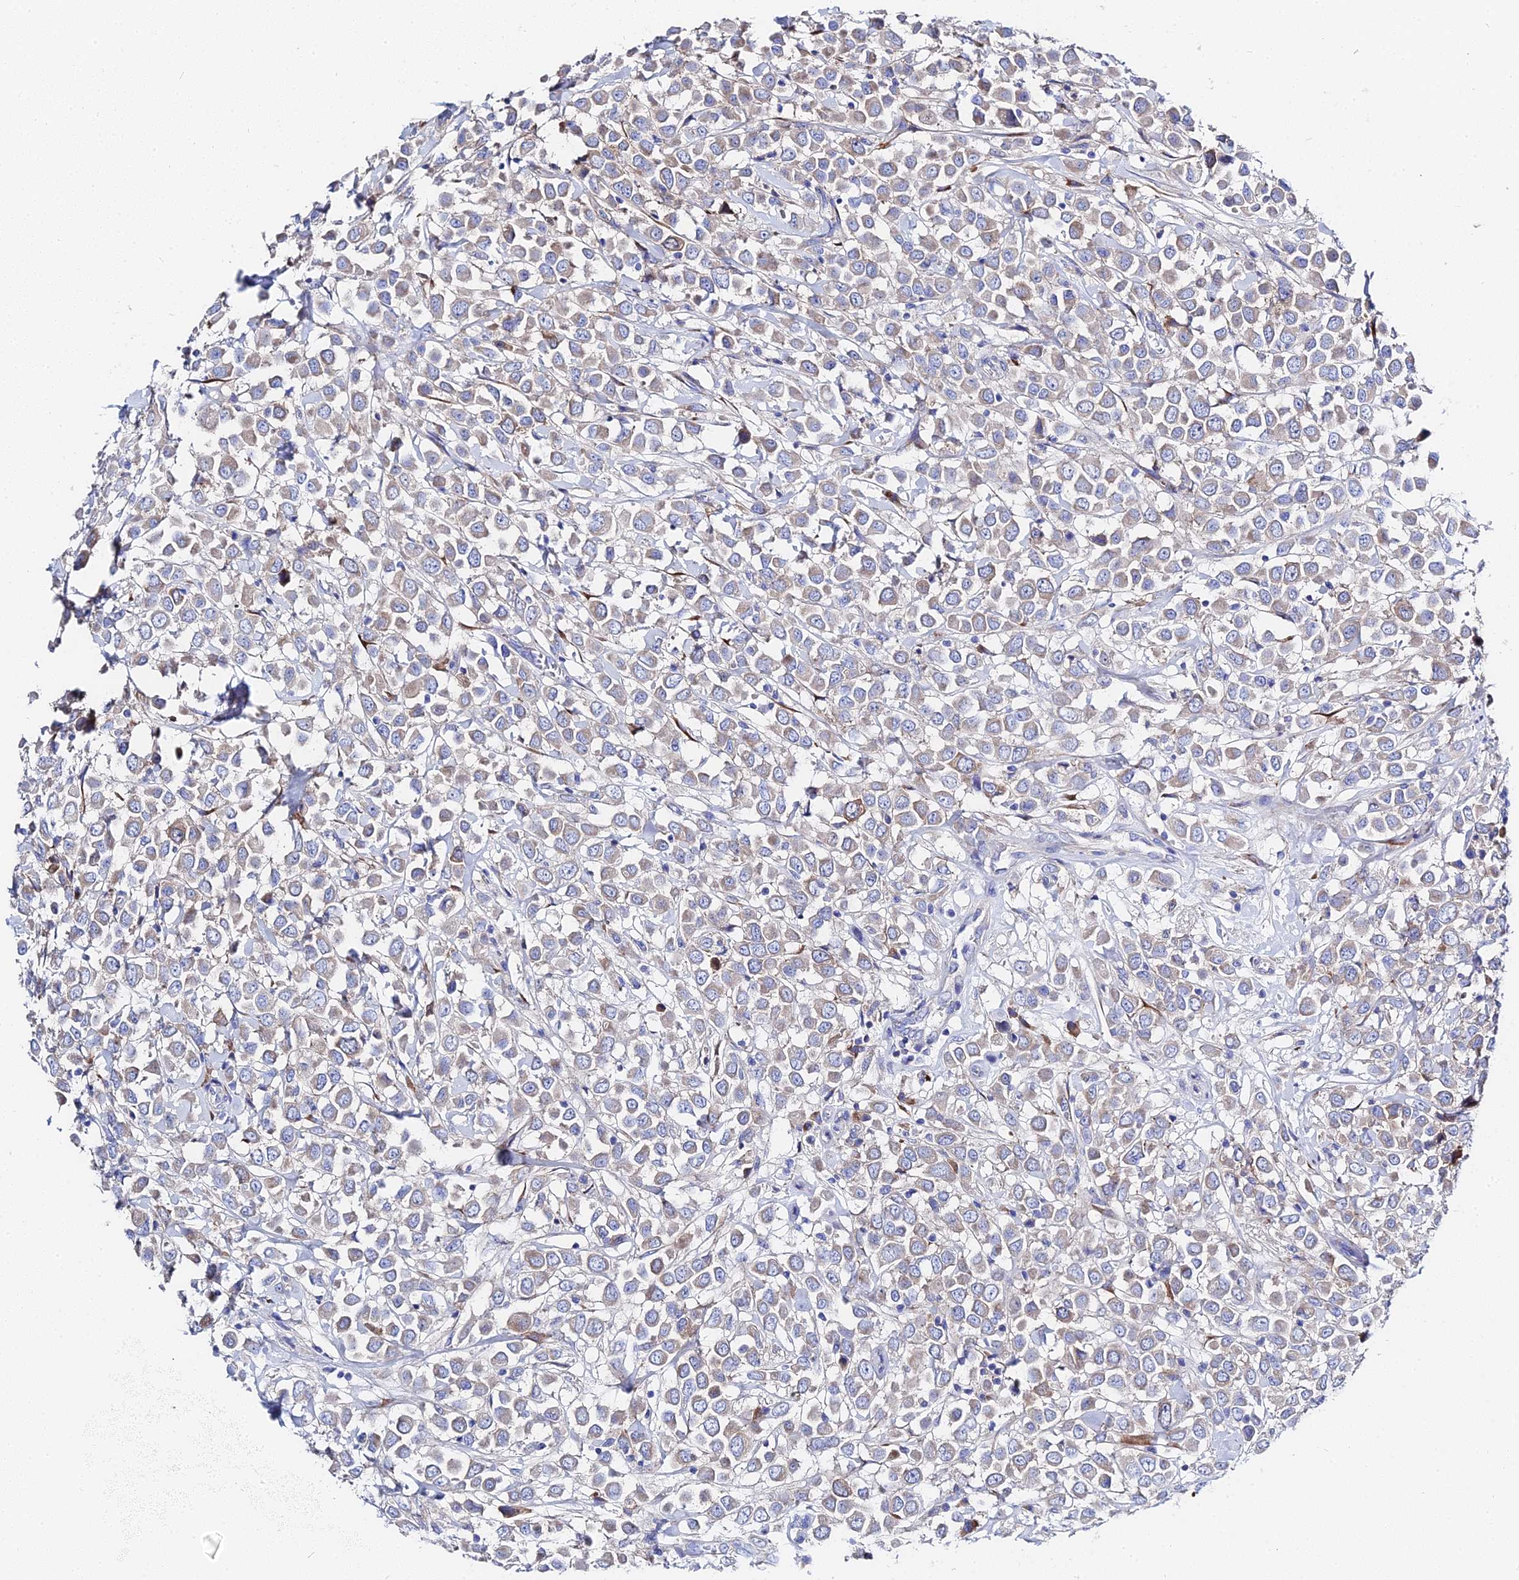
{"staining": {"intensity": "weak", "quantity": "25%-75%", "location": "cytoplasmic/membranous"}, "tissue": "breast cancer", "cell_type": "Tumor cells", "image_type": "cancer", "snomed": [{"axis": "morphology", "description": "Duct carcinoma"}, {"axis": "topography", "description": "Breast"}], "caption": "Weak cytoplasmic/membranous staining for a protein is identified in approximately 25%-75% of tumor cells of breast infiltrating ductal carcinoma using immunohistochemistry.", "gene": "PTTG1", "patient": {"sex": "female", "age": 61}}